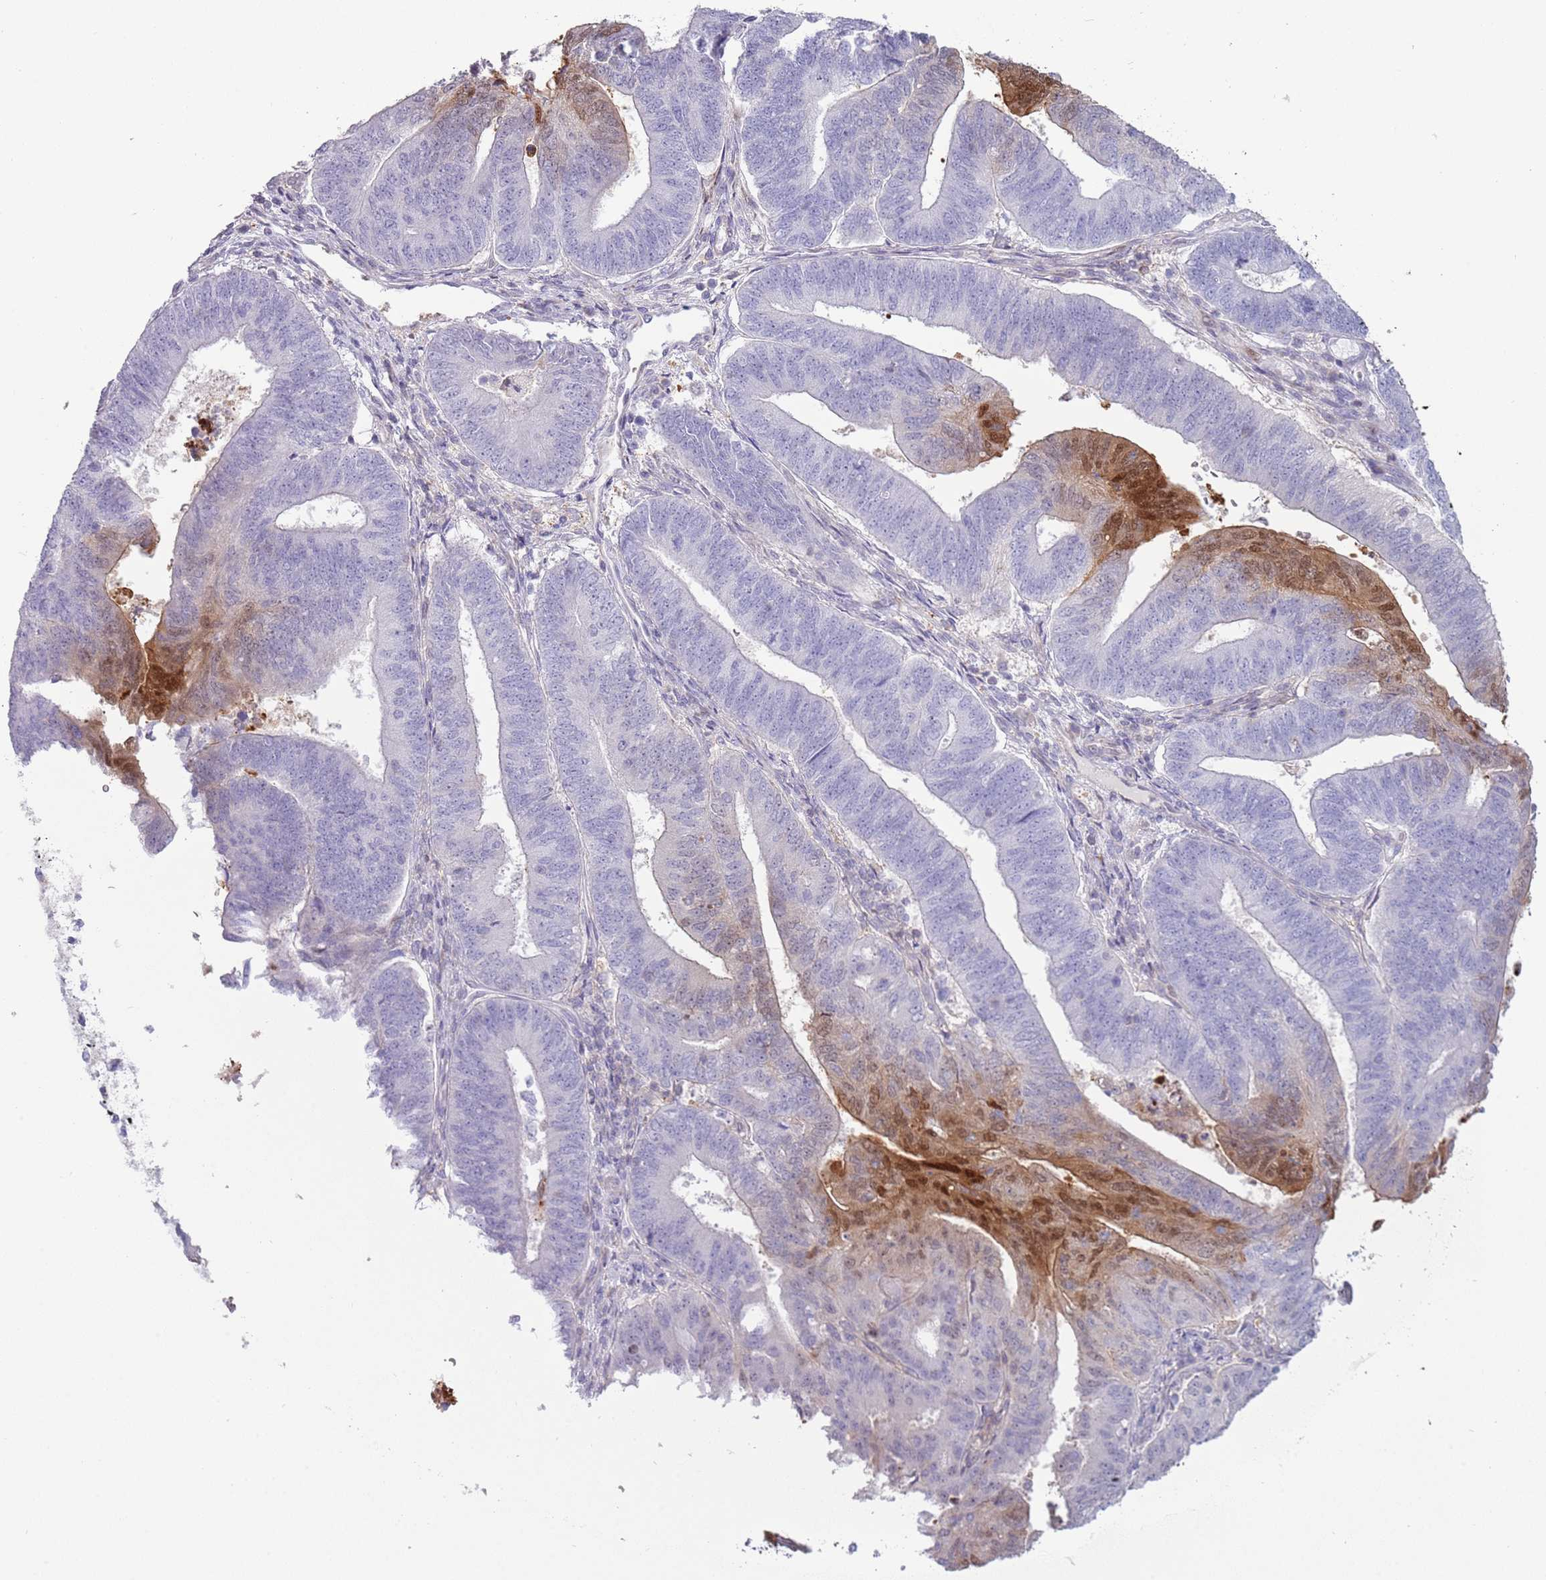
{"staining": {"intensity": "moderate", "quantity": "<25%", "location": "cytoplasmic/membranous,nuclear"}, "tissue": "endometrial cancer", "cell_type": "Tumor cells", "image_type": "cancer", "snomed": [{"axis": "morphology", "description": "Adenocarcinoma, NOS"}, {"axis": "topography", "description": "Endometrium"}], "caption": "Adenocarcinoma (endometrial) was stained to show a protein in brown. There is low levels of moderate cytoplasmic/membranous and nuclear expression in about <25% of tumor cells.", "gene": "NBPF6", "patient": {"sex": "female", "age": 70}}